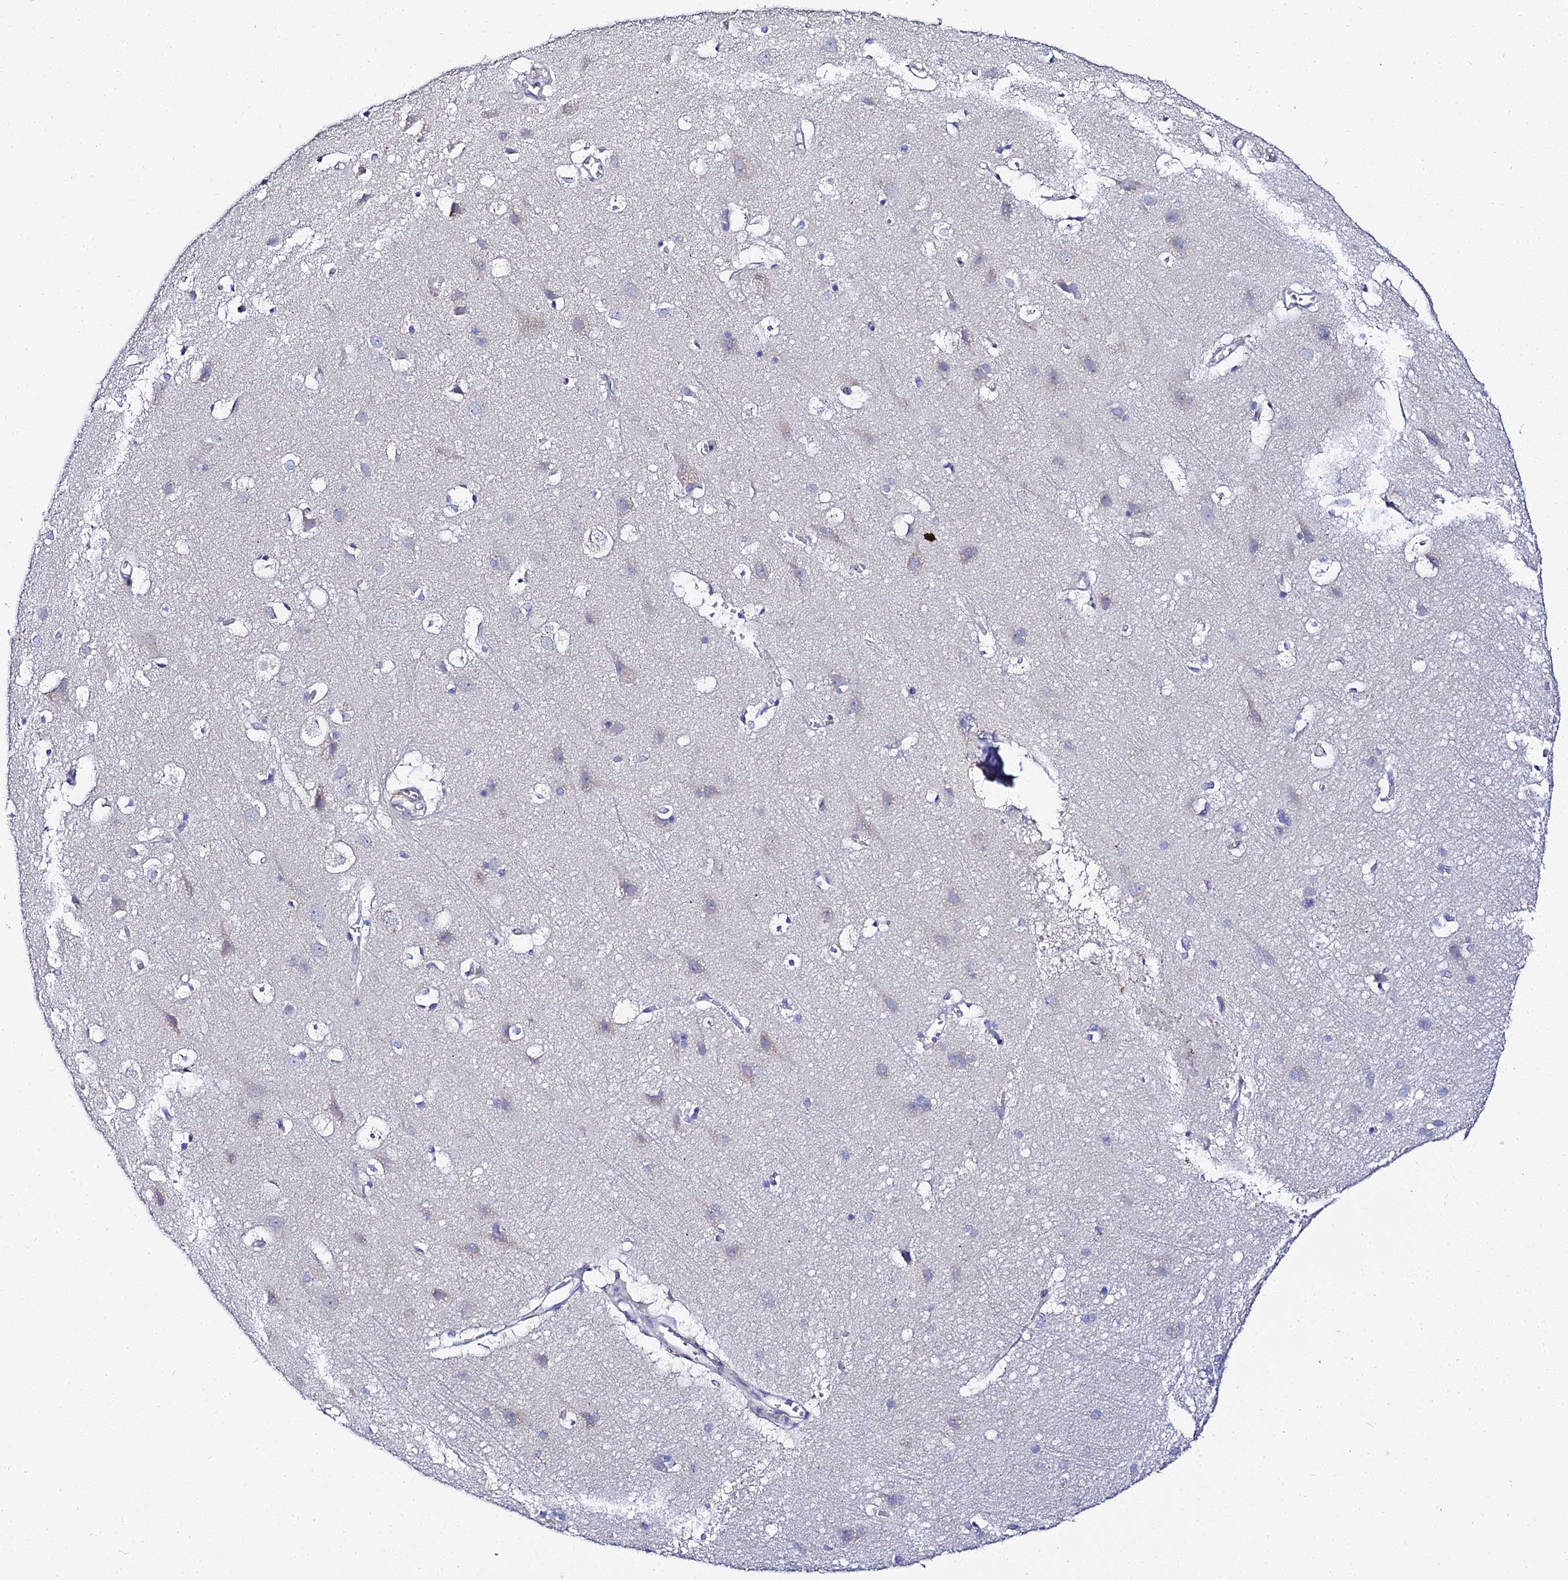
{"staining": {"intensity": "negative", "quantity": "none", "location": "none"}, "tissue": "cerebral cortex", "cell_type": "Endothelial cells", "image_type": "normal", "snomed": [{"axis": "morphology", "description": "Normal tissue, NOS"}, {"axis": "topography", "description": "Cerebral cortex"}], "caption": "The photomicrograph displays no staining of endothelial cells in unremarkable cerebral cortex. (DAB (3,3'-diaminobenzidine) immunohistochemistry visualized using brightfield microscopy, high magnification).", "gene": "APOBEC3H", "patient": {"sex": "male", "age": 54}}